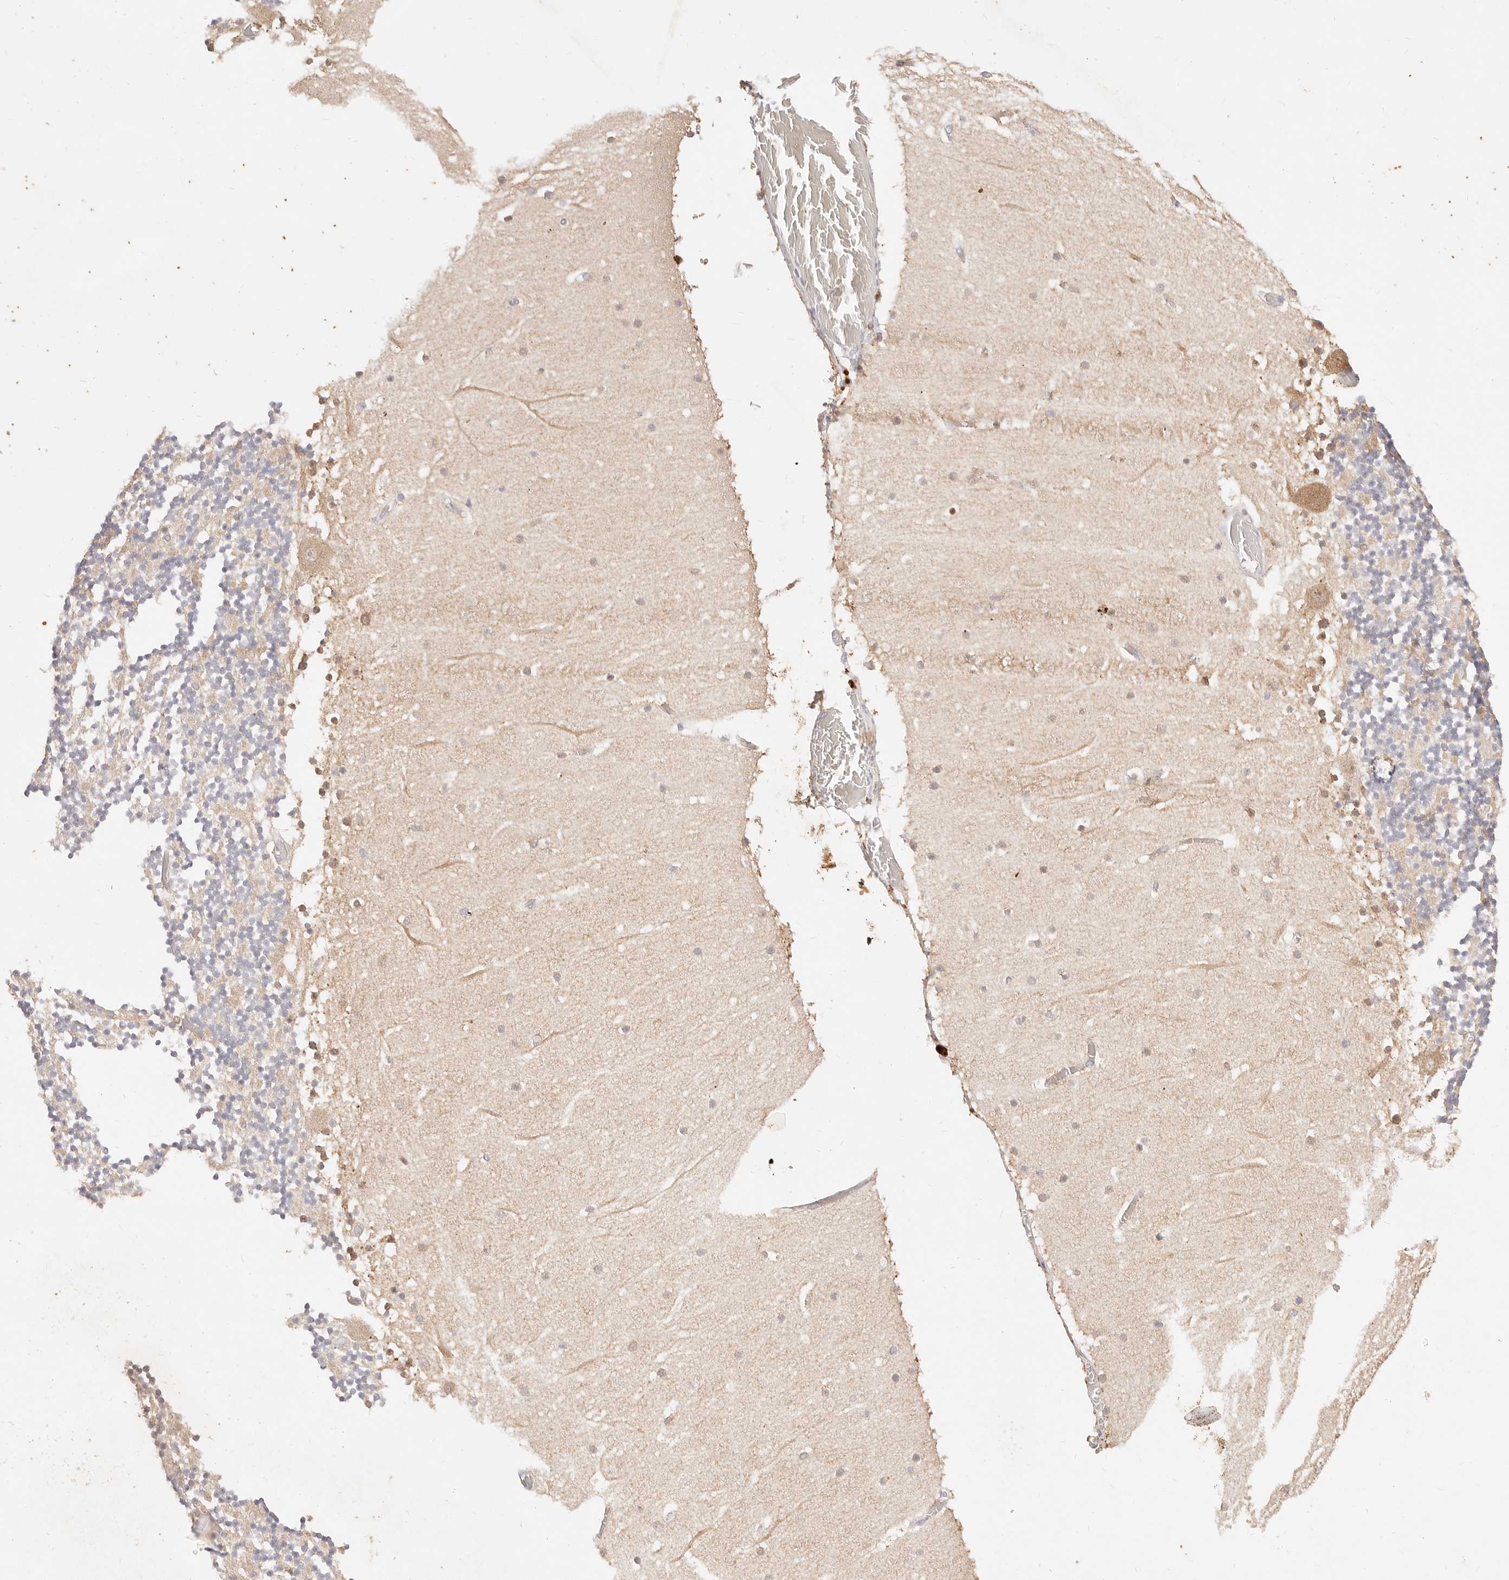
{"staining": {"intensity": "weak", "quantity": "<25%", "location": "cytoplasmic/membranous"}, "tissue": "cerebellum", "cell_type": "Cells in granular layer", "image_type": "normal", "snomed": [{"axis": "morphology", "description": "Normal tissue, NOS"}, {"axis": "topography", "description": "Cerebellum"}], "caption": "Immunohistochemistry (IHC) micrograph of normal cerebellum stained for a protein (brown), which shows no staining in cells in granular layer. Brightfield microscopy of immunohistochemistry (IHC) stained with DAB (brown) and hematoxylin (blue), captured at high magnification.", "gene": "ACOX1", "patient": {"sex": "female", "age": 28}}